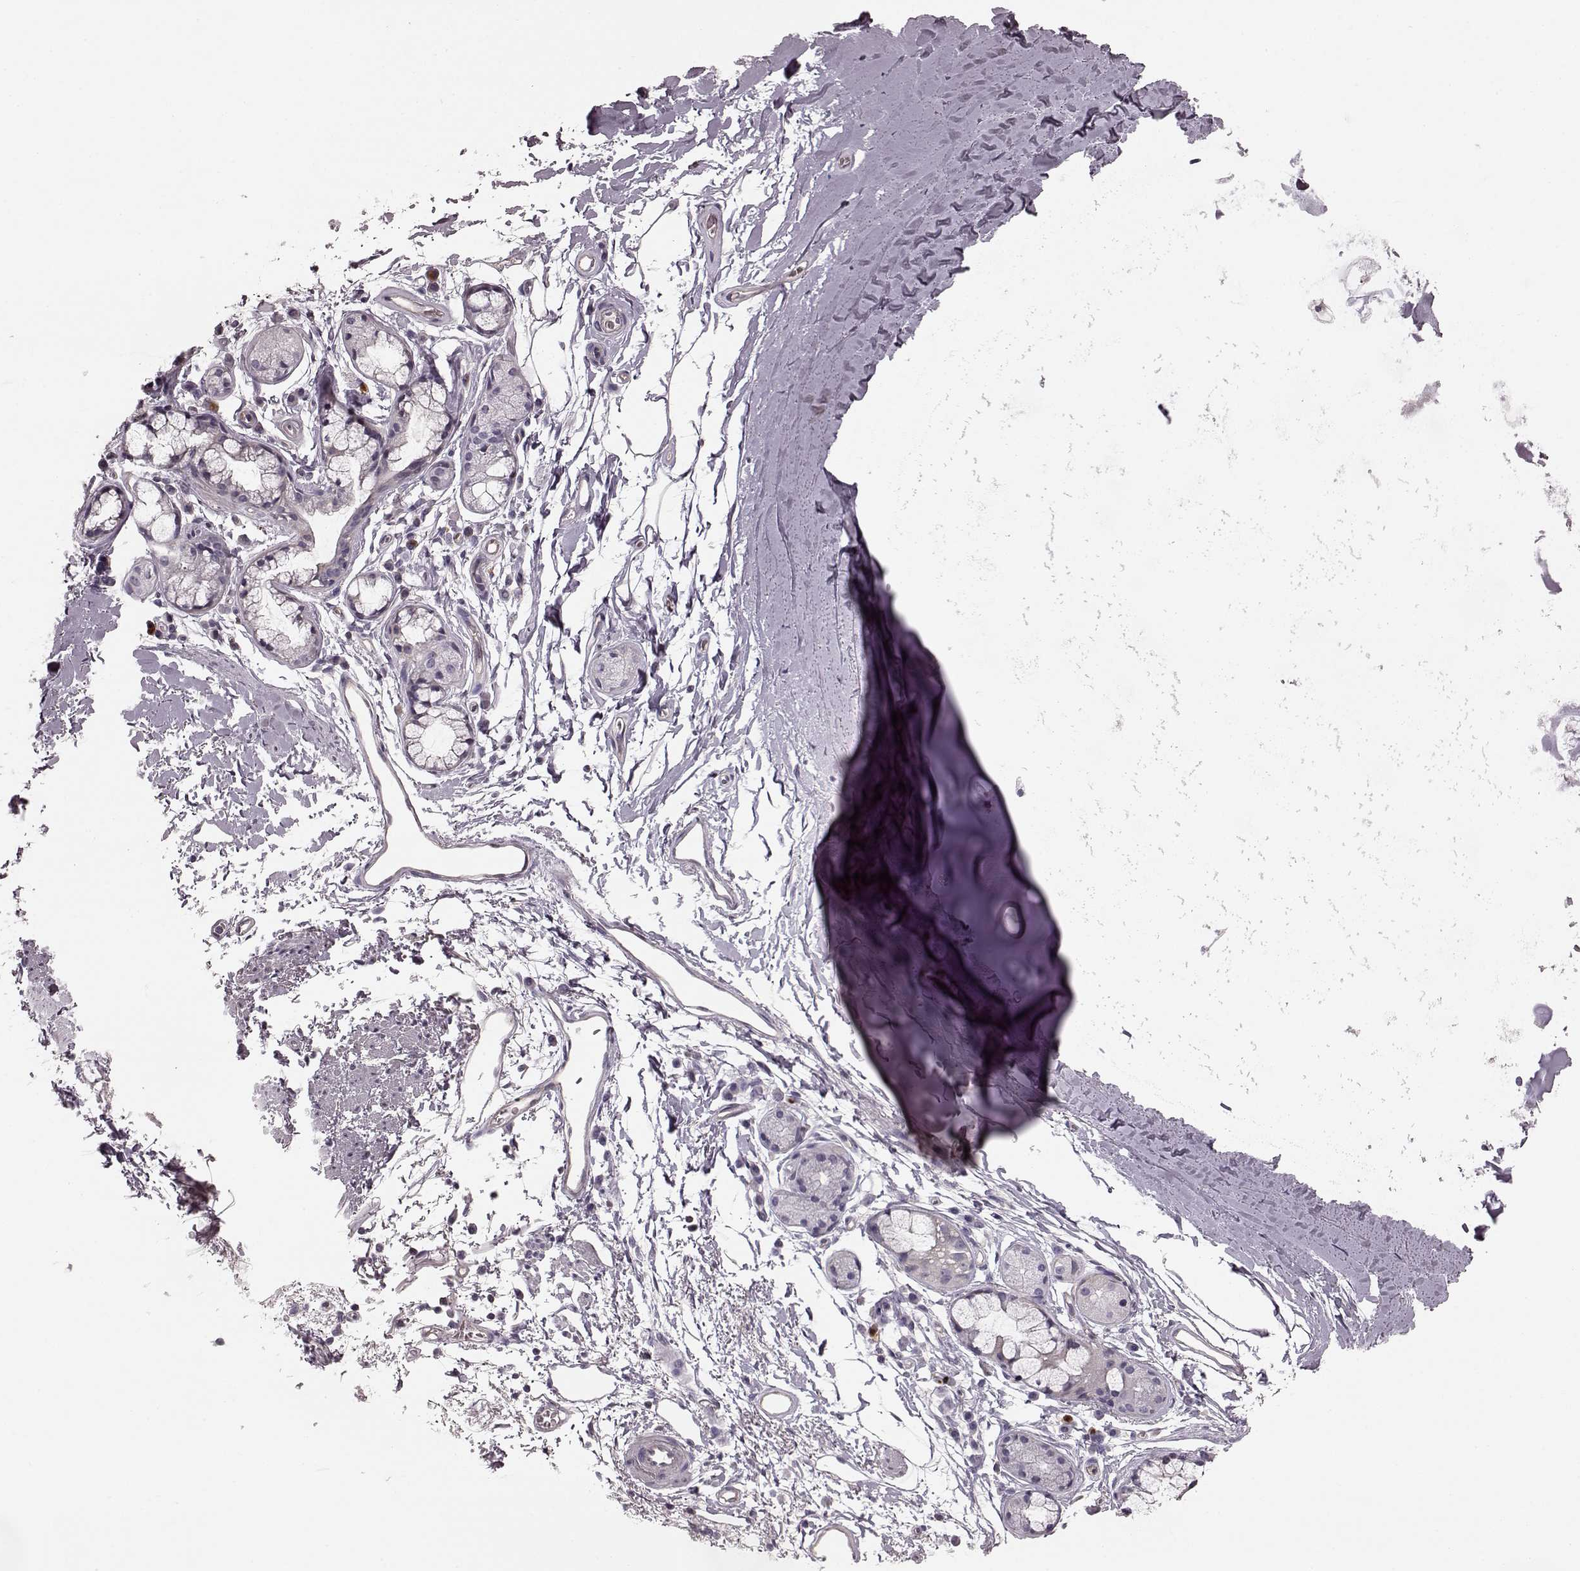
{"staining": {"intensity": "negative", "quantity": "none", "location": "none"}, "tissue": "soft tissue", "cell_type": "Chondrocytes", "image_type": "normal", "snomed": [{"axis": "morphology", "description": "Normal tissue, NOS"}, {"axis": "topography", "description": "Lymph node"}, {"axis": "topography", "description": "Bronchus"}], "caption": "This is a photomicrograph of IHC staining of unremarkable soft tissue, which shows no expression in chondrocytes.", "gene": "PDCD1", "patient": {"sex": "female", "age": 70}}